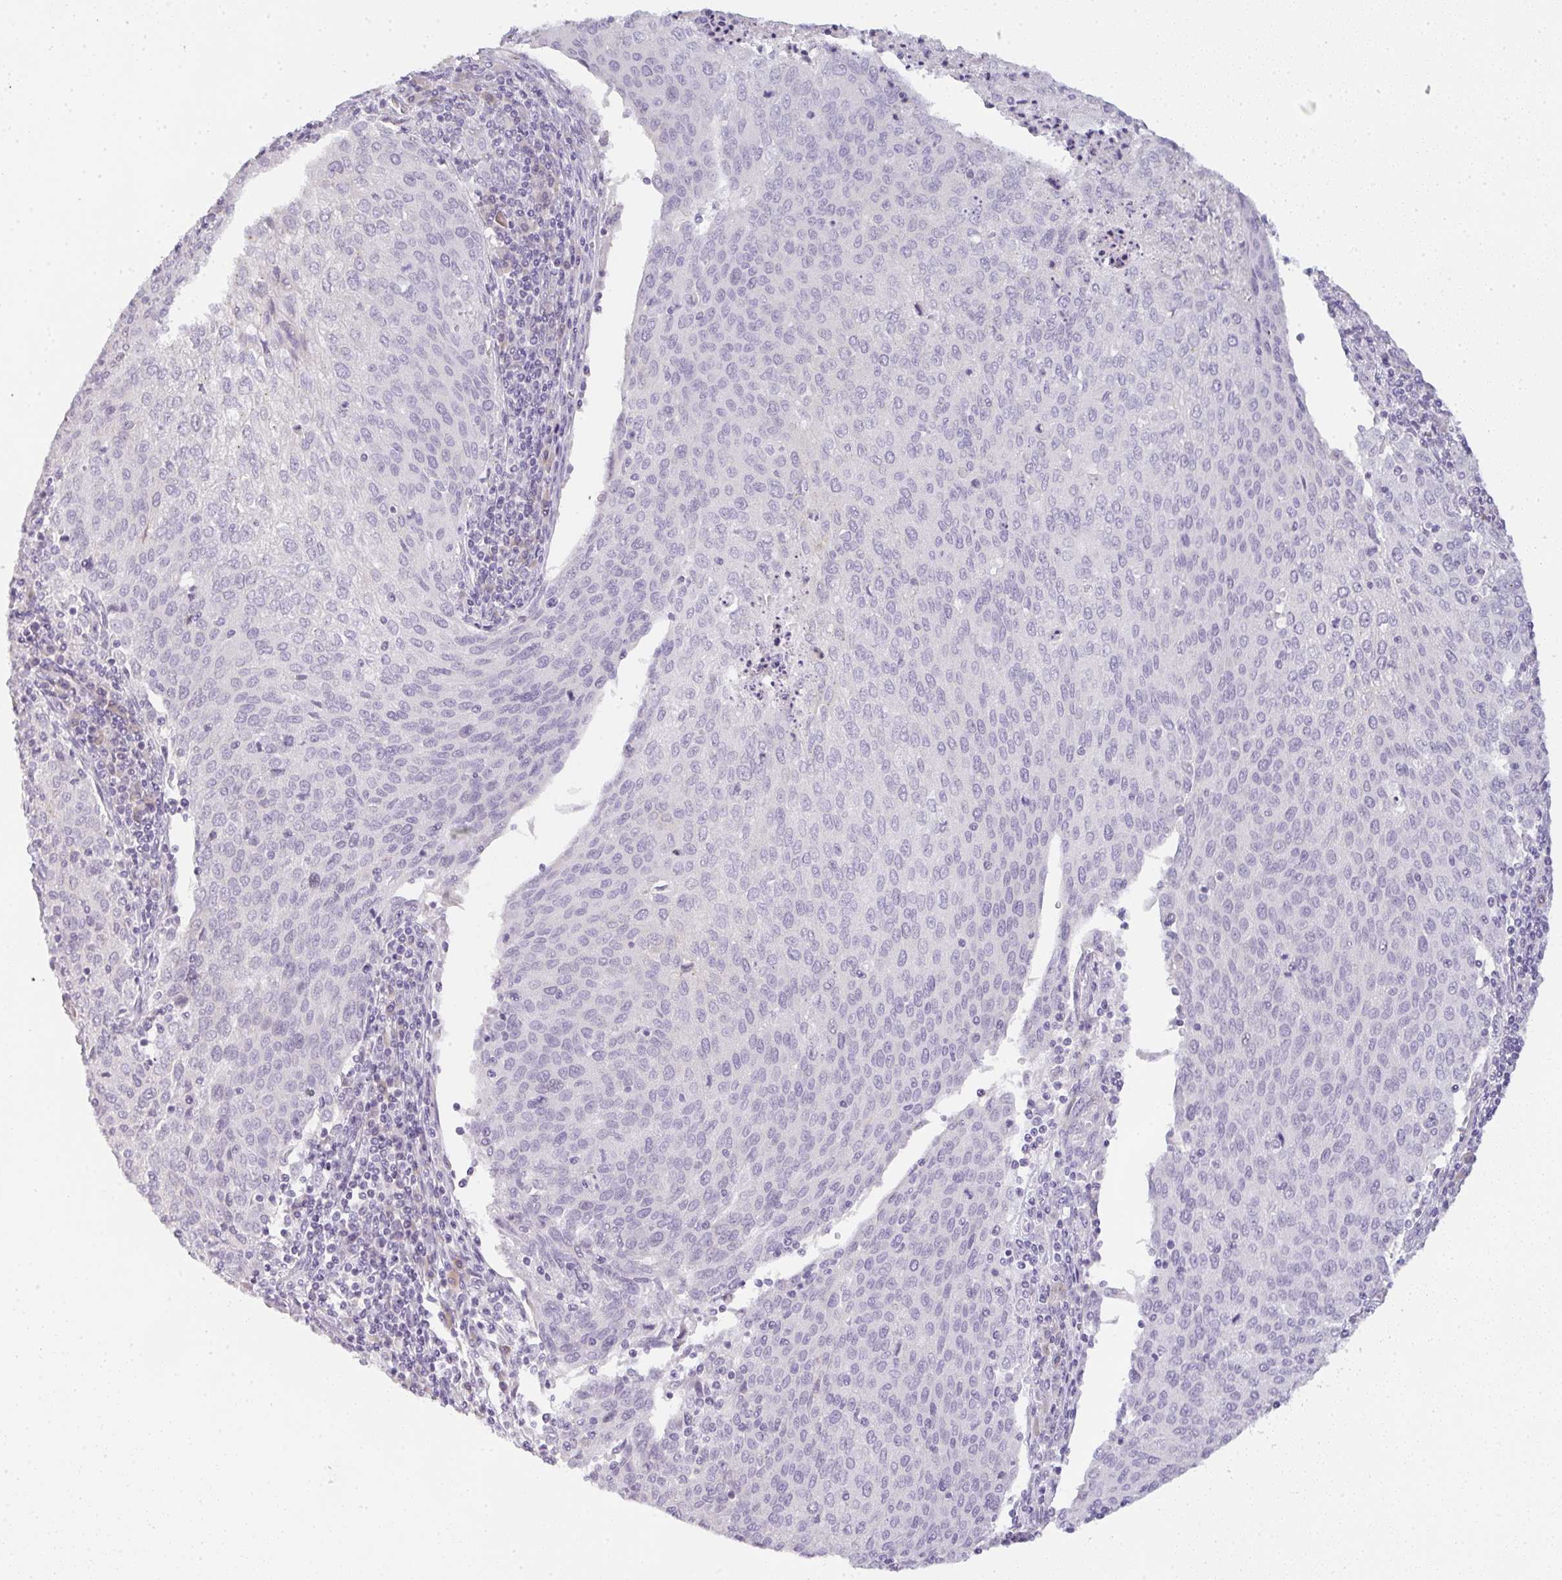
{"staining": {"intensity": "negative", "quantity": "none", "location": "none"}, "tissue": "cervical cancer", "cell_type": "Tumor cells", "image_type": "cancer", "snomed": [{"axis": "morphology", "description": "Squamous cell carcinoma, NOS"}, {"axis": "topography", "description": "Cervix"}], "caption": "Immunohistochemistry (IHC) histopathology image of cervical squamous cell carcinoma stained for a protein (brown), which demonstrates no expression in tumor cells.", "gene": "SIRPB2", "patient": {"sex": "female", "age": 46}}